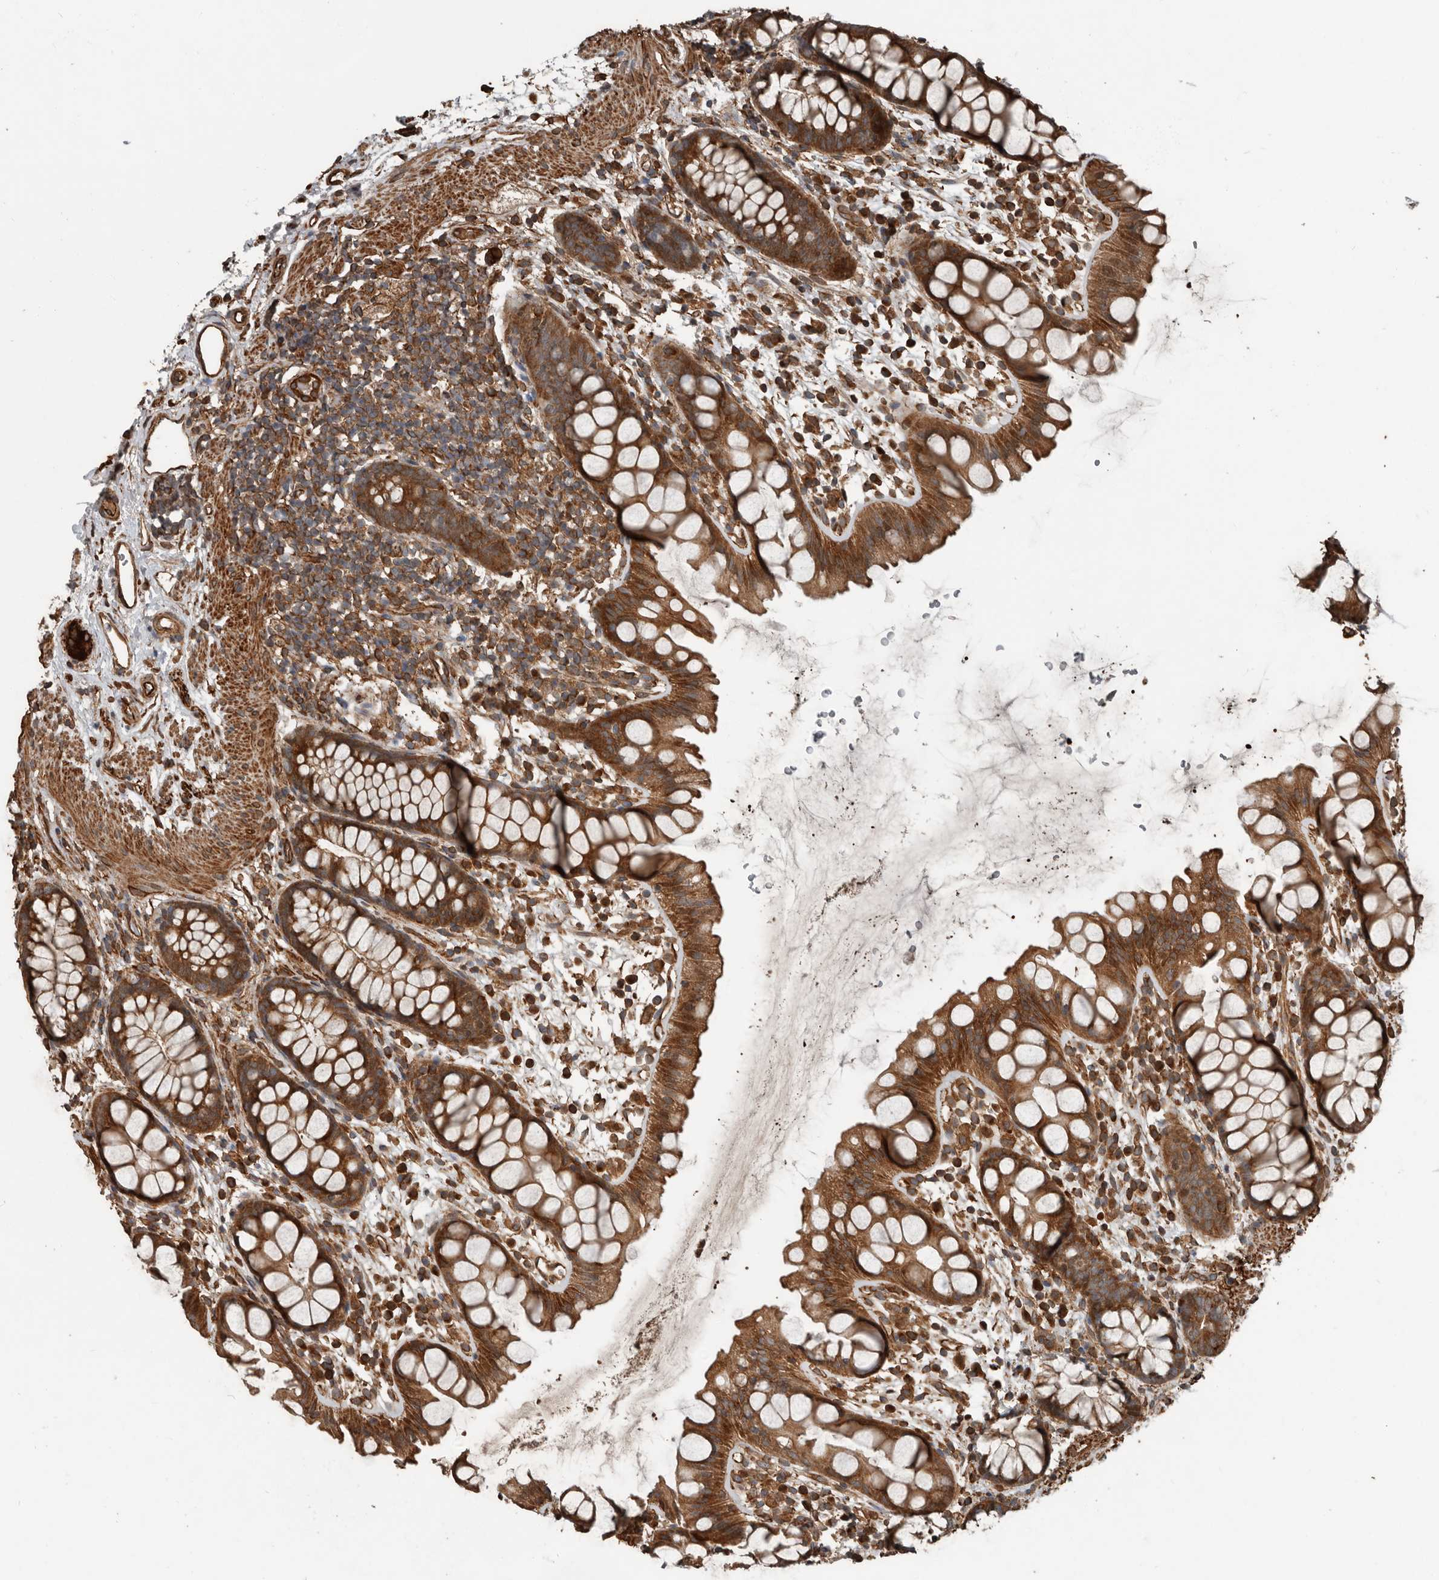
{"staining": {"intensity": "moderate", "quantity": ">75%", "location": "cytoplasmic/membranous"}, "tissue": "rectum", "cell_type": "Glandular cells", "image_type": "normal", "snomed": [{"axis": "morphology", "description": "Normal tissue, NOS"}, {"axis": "topography", "description": "Rectum"}], "caption": "About >75% of glandular cells in normal human rectum reveal moderate cytoplasmic/membranous protein positivity as visualized by brown immunohistochemical staining.", "gene": "YOD1", "patient": {"sex": "female", "age": 65}}